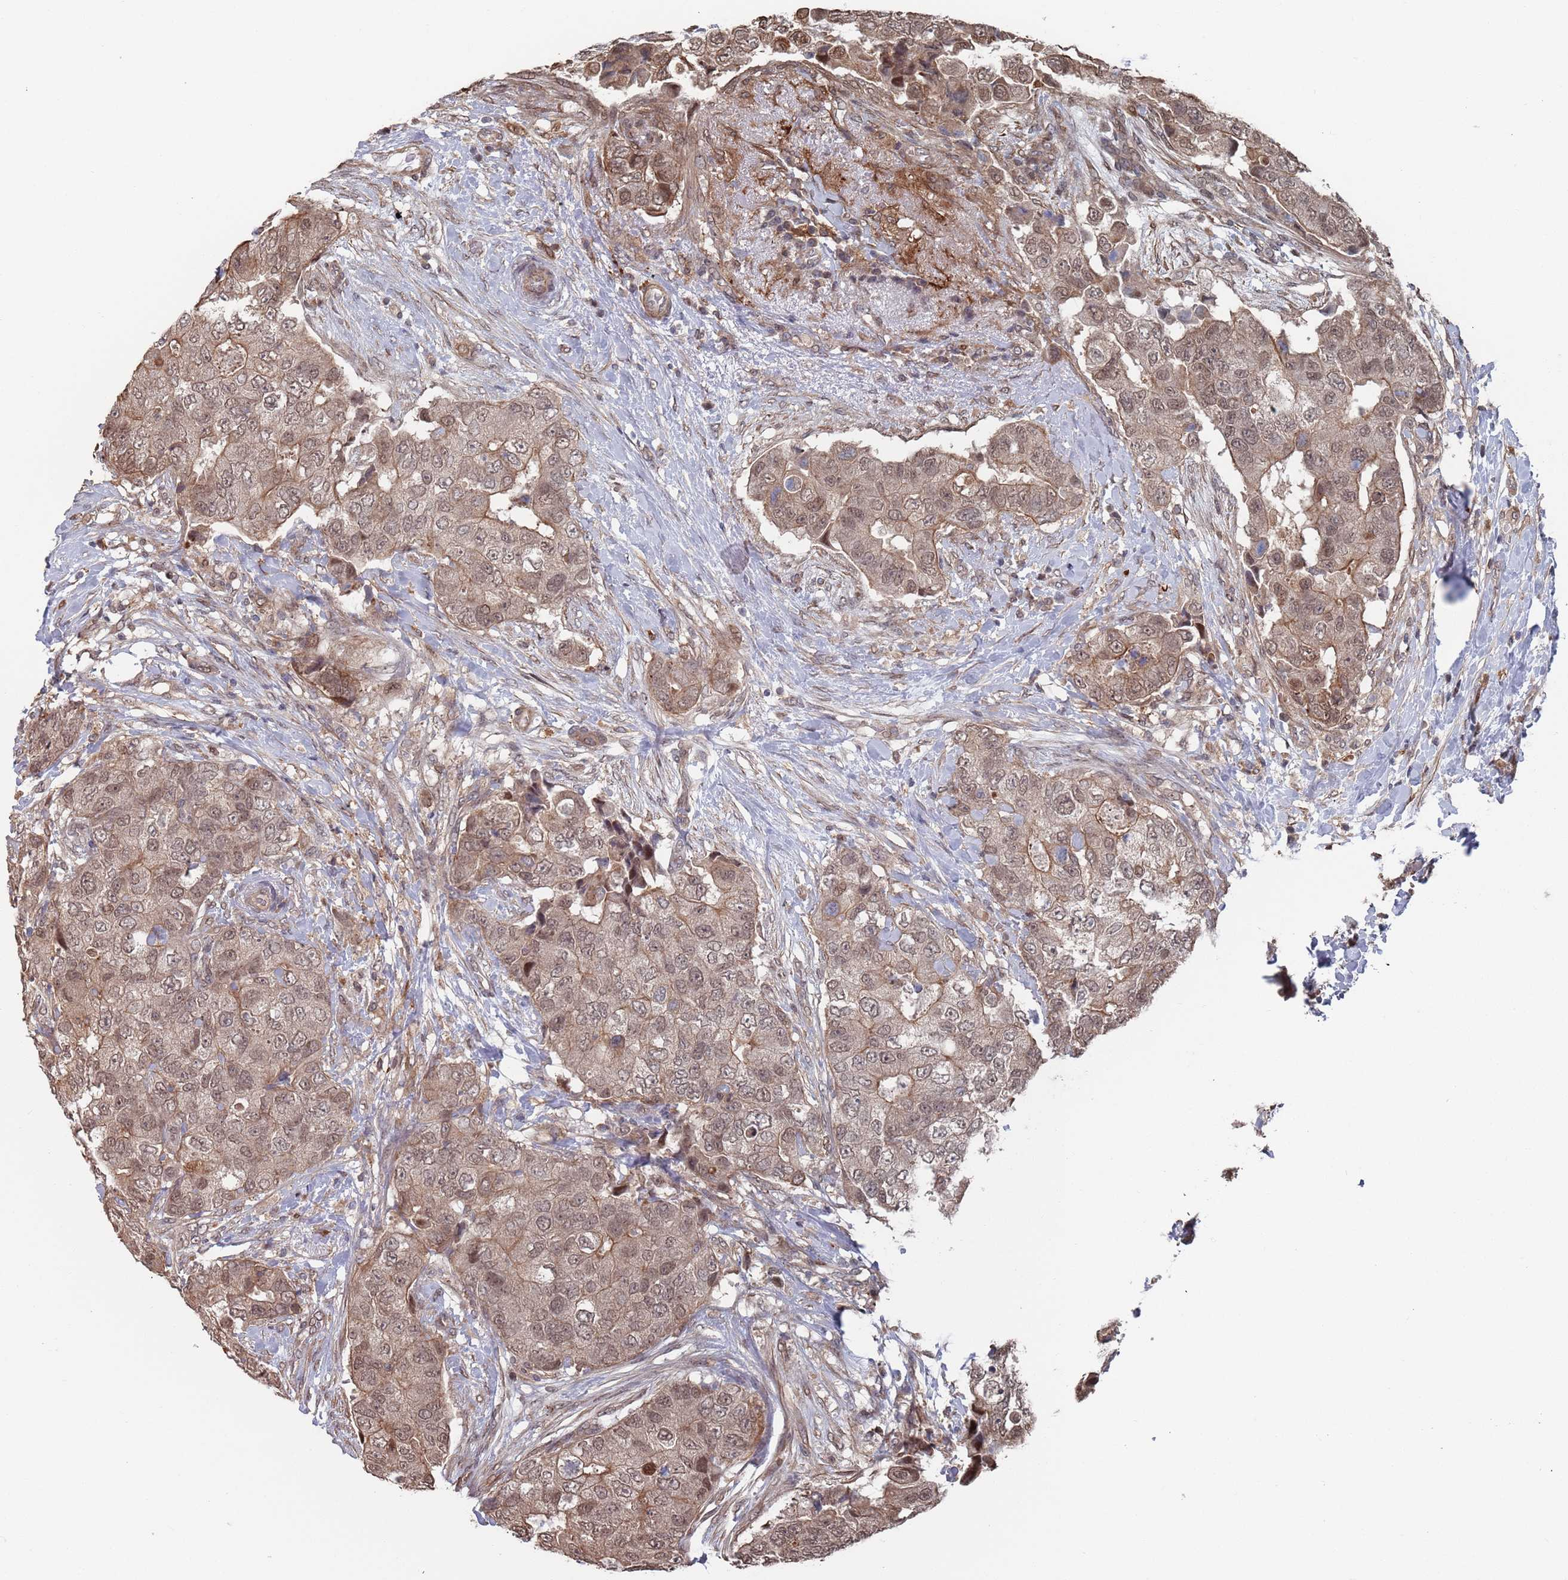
{"staining": {"intensity": "moderate", "quantity": ">75%", "location": "cytoplasmic/membranous,nuclear"}, "tissue": "breast cancer", "cell_type": "Tumor cells", "image_type": "cancer", "snomed": [{"axis": "morphology", "description": "Normal tissue, NOS"}, {"axis": "morphology", "description": "Duct carcinoma"}, {"axis": "topography", "description": "Breast"}], "caption": "This is a micrograph of immunohistochemistry (IHC) staining of breast cancer (intraductal carcinoma), which shows moderate positivity in the cytoplasmic/membranous and nuclear of tumor cells.", "gene": "DGKD", "patient": {"sex": "female", "age": 62}}